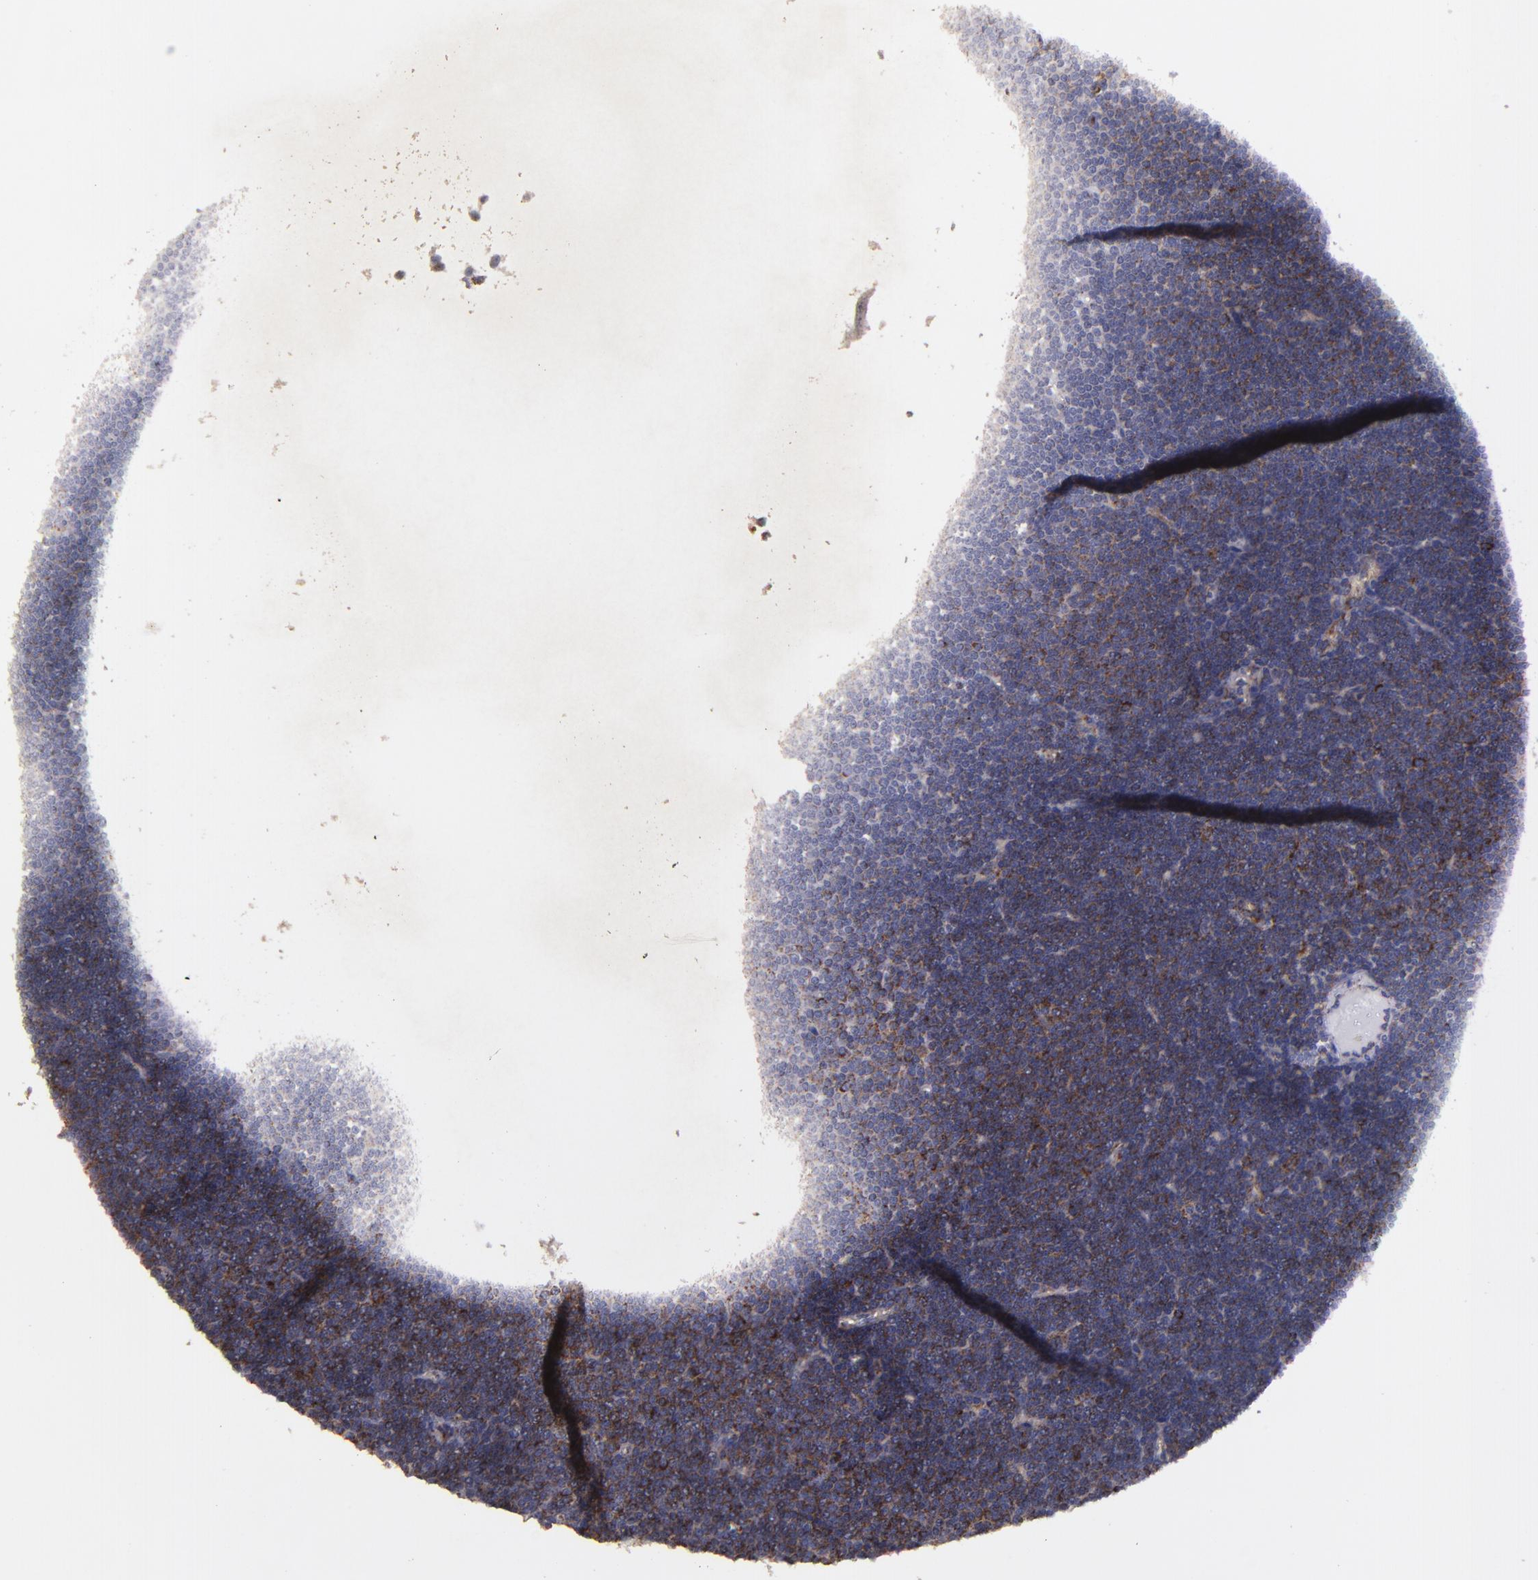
{"staining": {"intensity": "moderate", "quantity": "25%-75%", "location": "cytoplasmic/membranous"}, "tissue": "lymphoma", "cell_type": "Tumor cells", "image_type": "cancer", "snomed": [{"axis": "morphology", "description": "Malignant lymphoma, non-Hodgkin's type, Low grade"}, {"axis": "topography", "description": "Lymph node"}], "caption": "This micrograph displays immunohistochemistry (IHC) staining of malignant lymphoma, non-Hodgkin's type (low-grade), with medium moderate cytoplasmic/membranous staining in about 25%-75% of tumor cells.", "gene": "CLTA", "patient": {"sex": "female", "age": 73}}